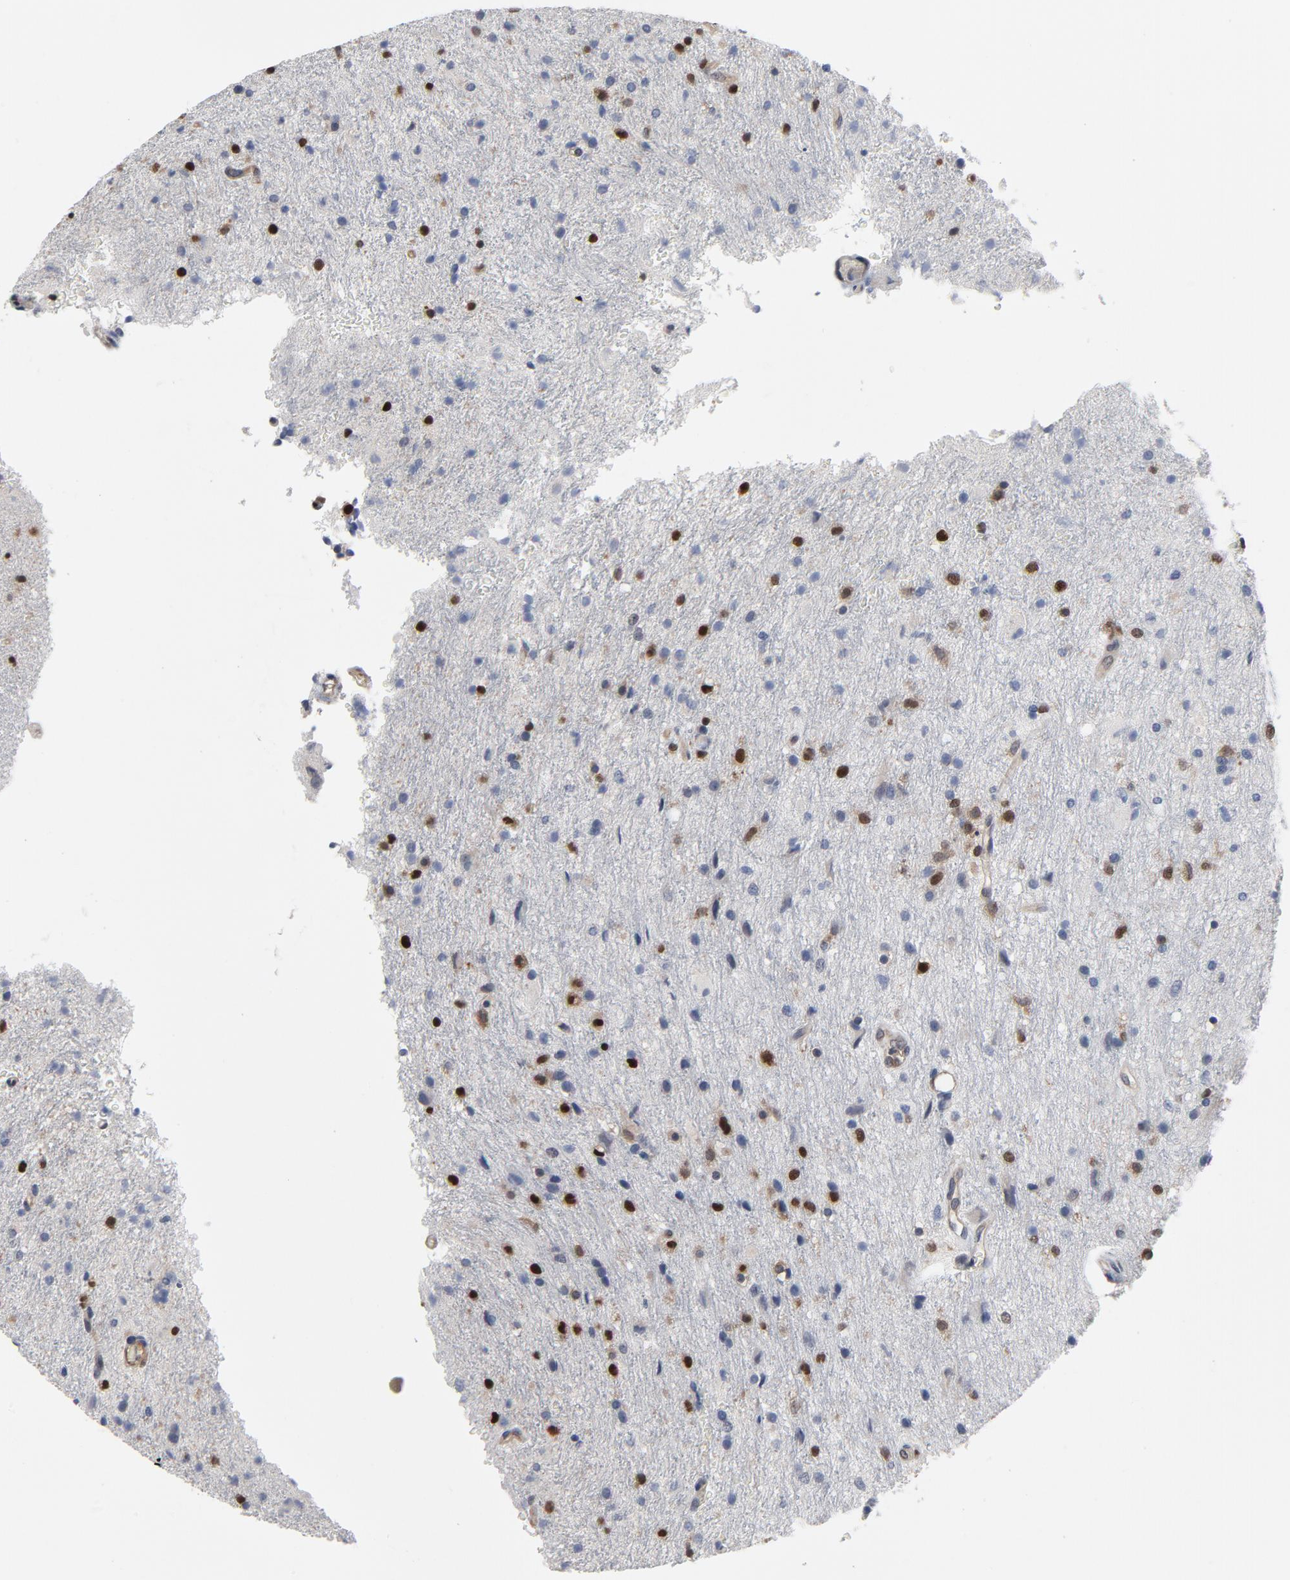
{"staining": {"intensity": "strong", "quantity": "<25%", "location": "nuclear"}, "tissue": "glioma", "cell_type": "Tumor cells", "image_type": "cancer", "snomed": [{"axis": "morphology", "description": "Normal tissue, NOS"}, {"axis": "morphology", "description": "Glioma, malignant, High grade"}, {"axis": "topography", "description": "Cerebral cortex"}], "caption": "An immunohistochemistry (IHC) histopathology image of neoplastic tissue is shown. Protein staining in brown shows strong nuclear positivity in glioma within tumor cells.", "gene": "NFKB1", "patient": {"sex": "male", "age": 56}}